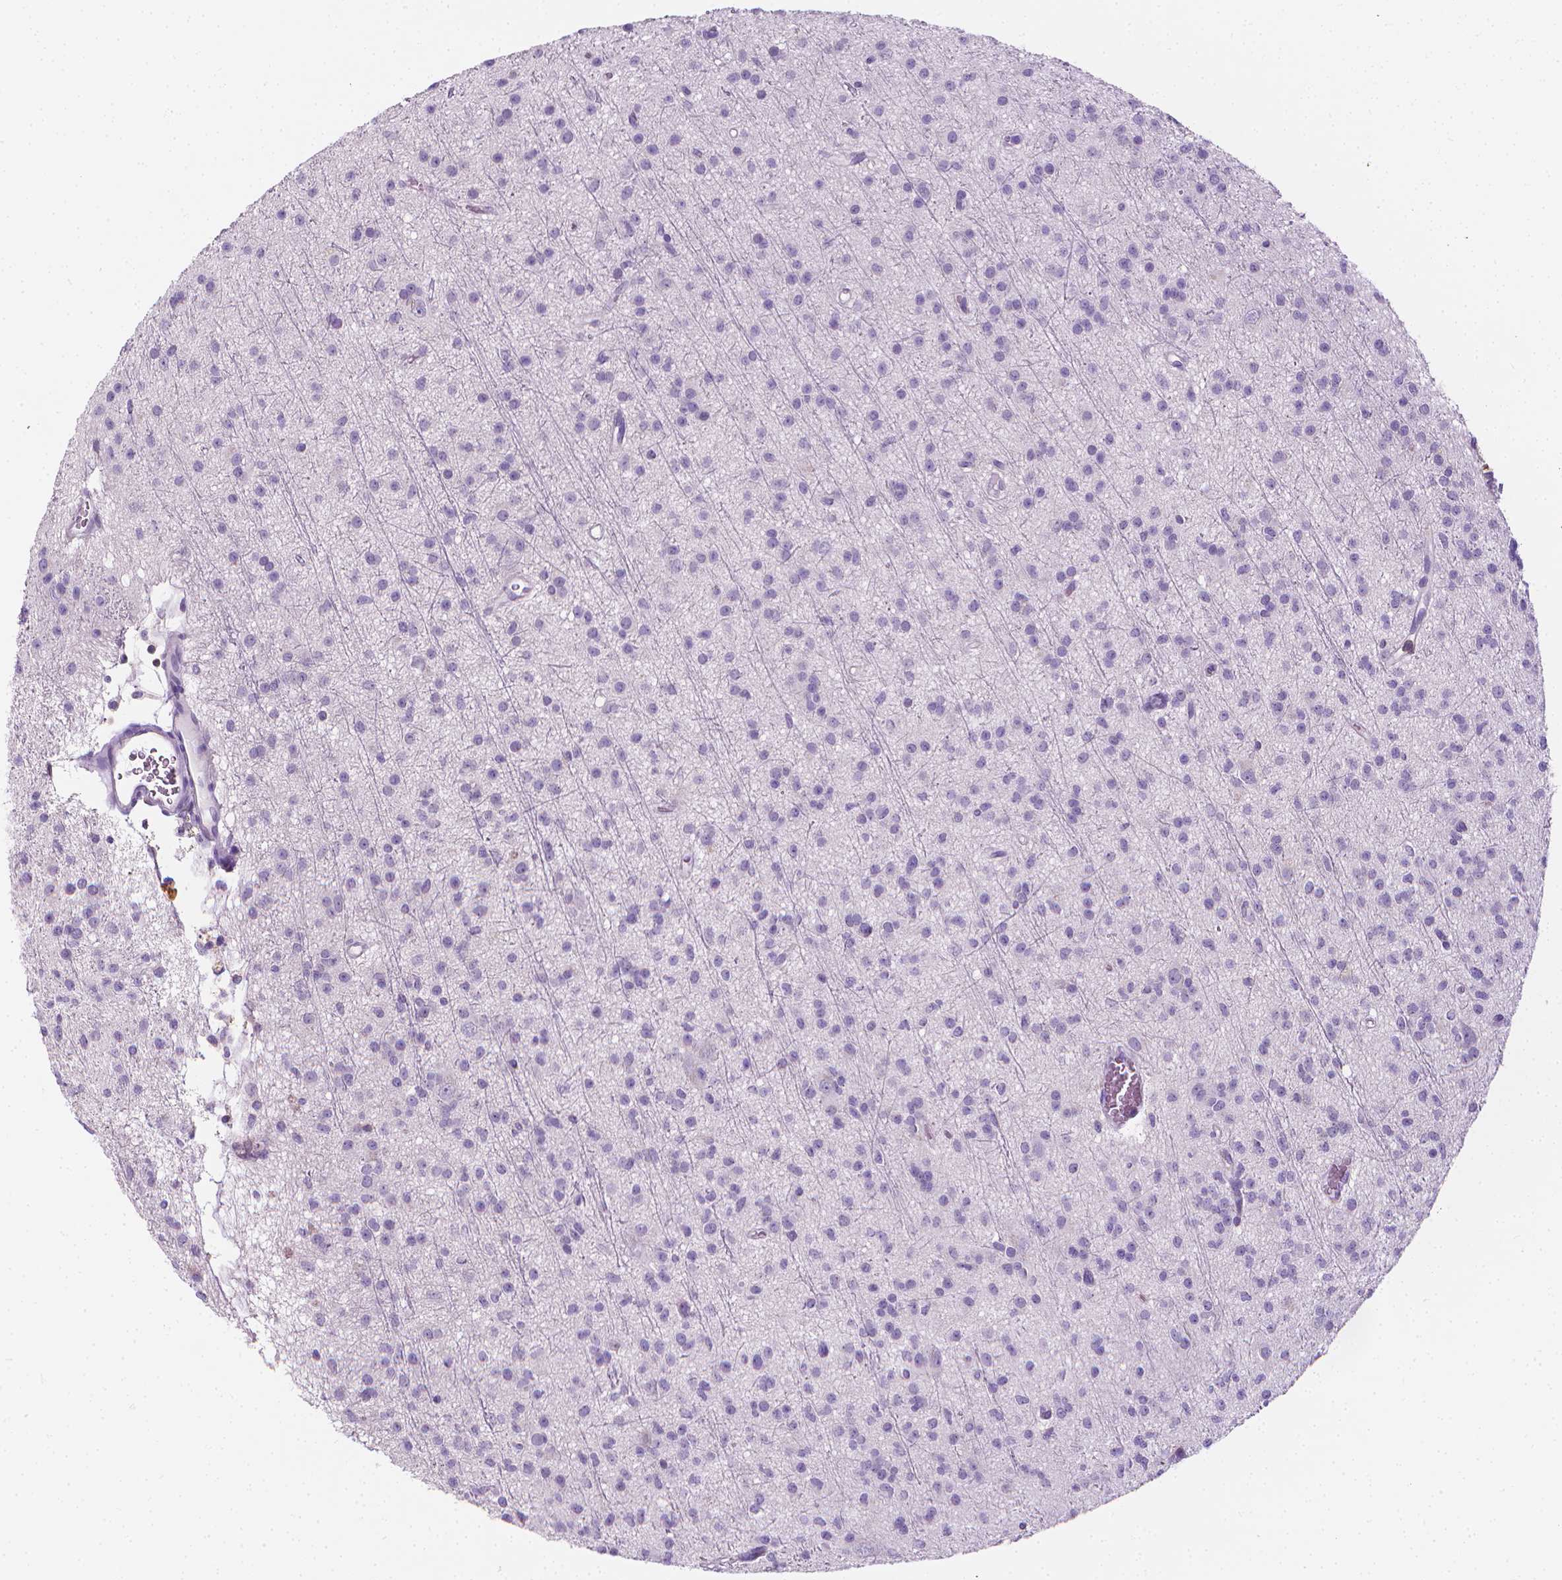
{"staining": {"intensity": "negative", "quantity": "none", "location": "none"}, "tissue": "glioma", "cell_type": "Tumor cells", "image_type": "cancer", "snomed": [{"axis": "morphology", "description": "Glioma, malignant, Low grade"}, {"axis": "topography", "description": "Brain"}], "caption": "Protein analysis of glioma displays no significant positivity in tumor cells. (DAB (3,3'-diaminobenzidine) IHC, high magnification).", "gene": "DCAF8L1", "patient": {"sex": "male", "age": 27}}